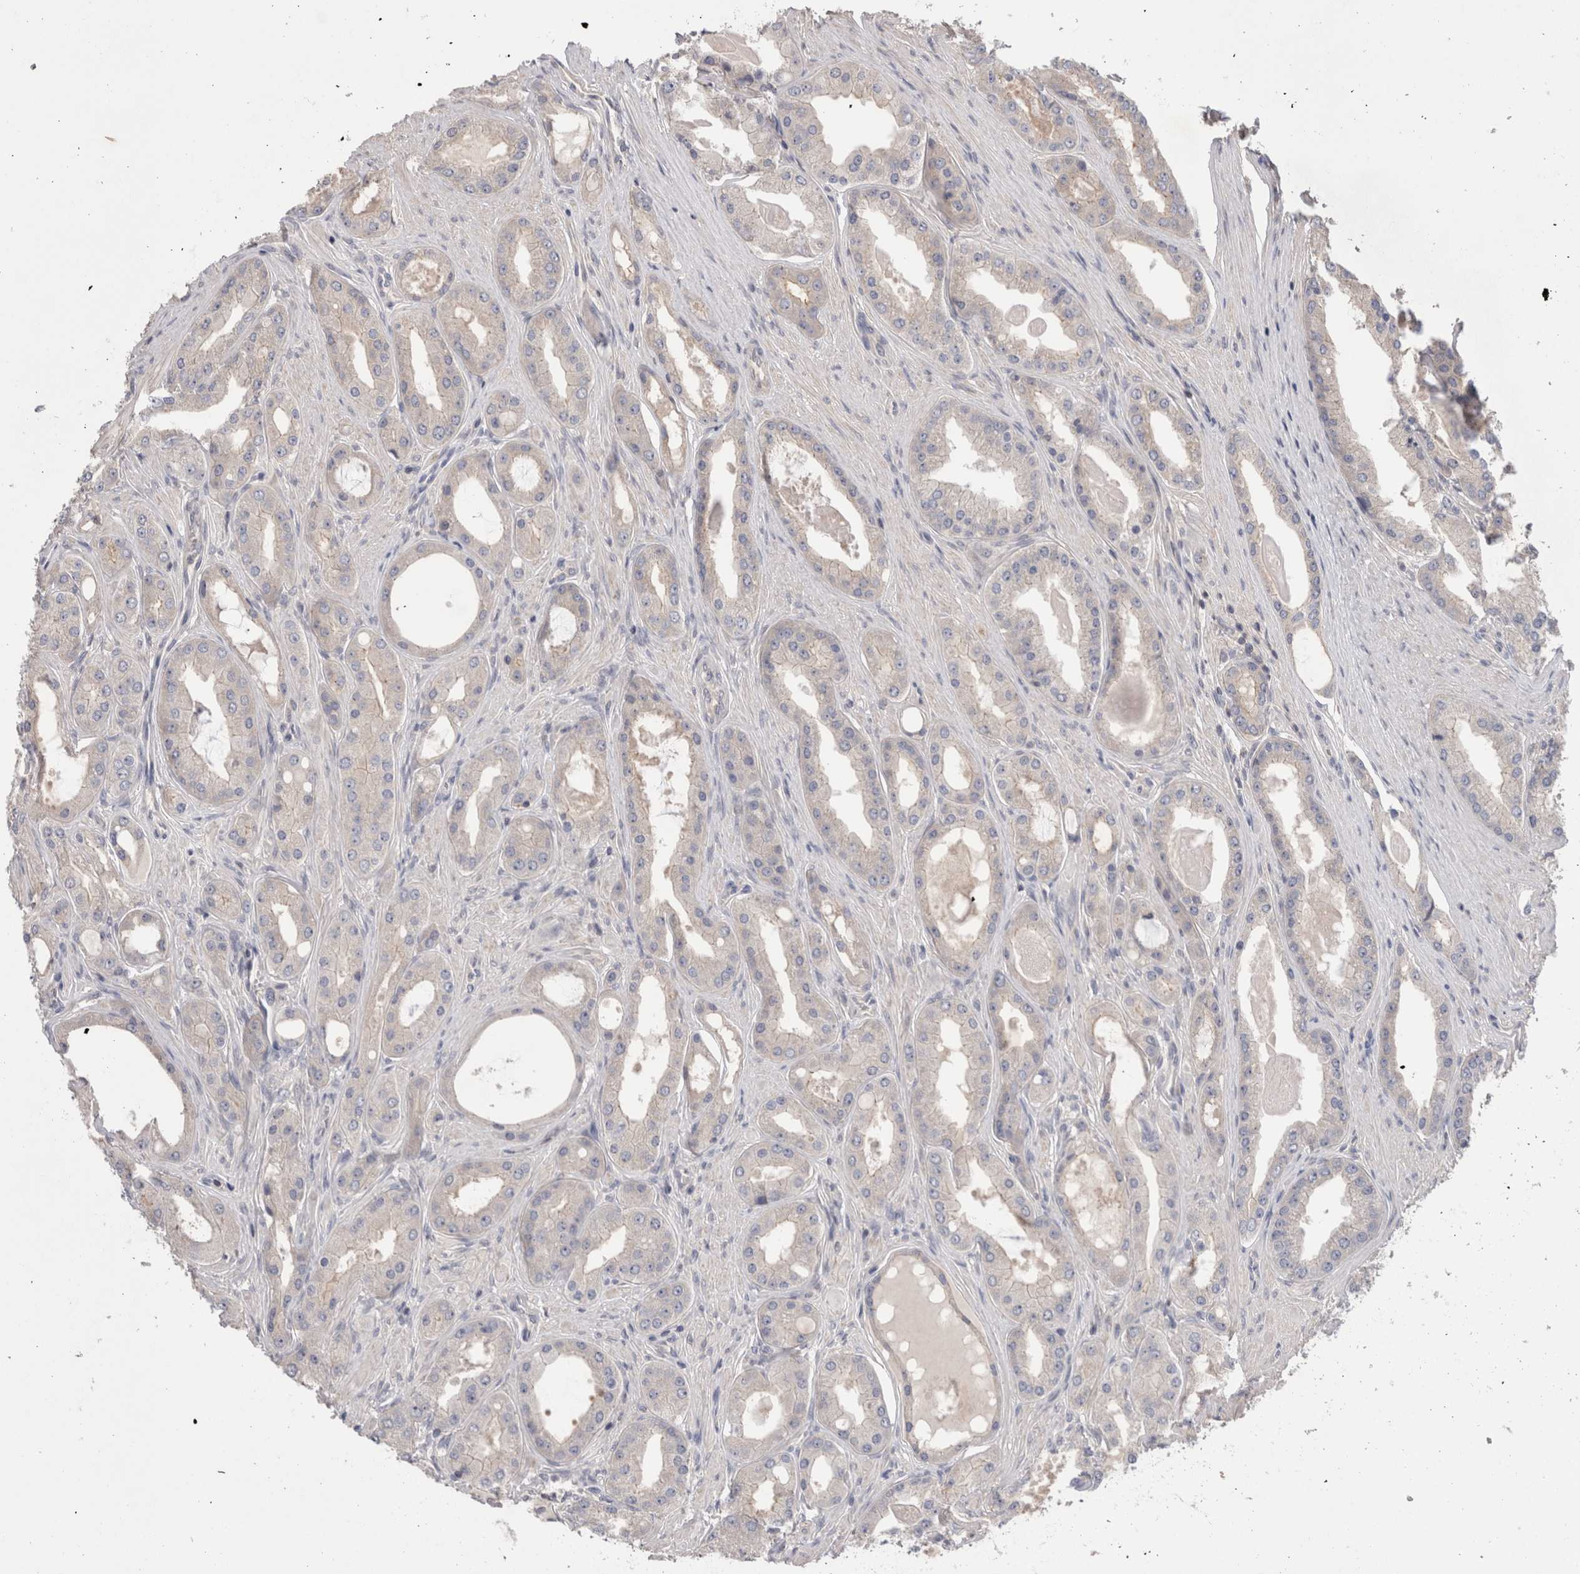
{"staining": {"intensity": "negative", "quantity": "none", "location": "none"}, "tissue": "prostate cancer", "cell_type": "Tumor cells", "image_type": "cancer", "snomed": [{"axis": "morphology", "description": "Adenocarcinoma, High grade"}, {"axis": "topography", "description": "Prostate"}], "caption": "Tumor cells show no significant staining in prostate cancer (adenocarcinoma (high-grade)). (DAB (3,3'-diaminobenzidine) immunohistochemistry (IHC) with hematoxylin counter stain).", "gene": "OTOR", "patient": {"sex": "male", "age": 60}}